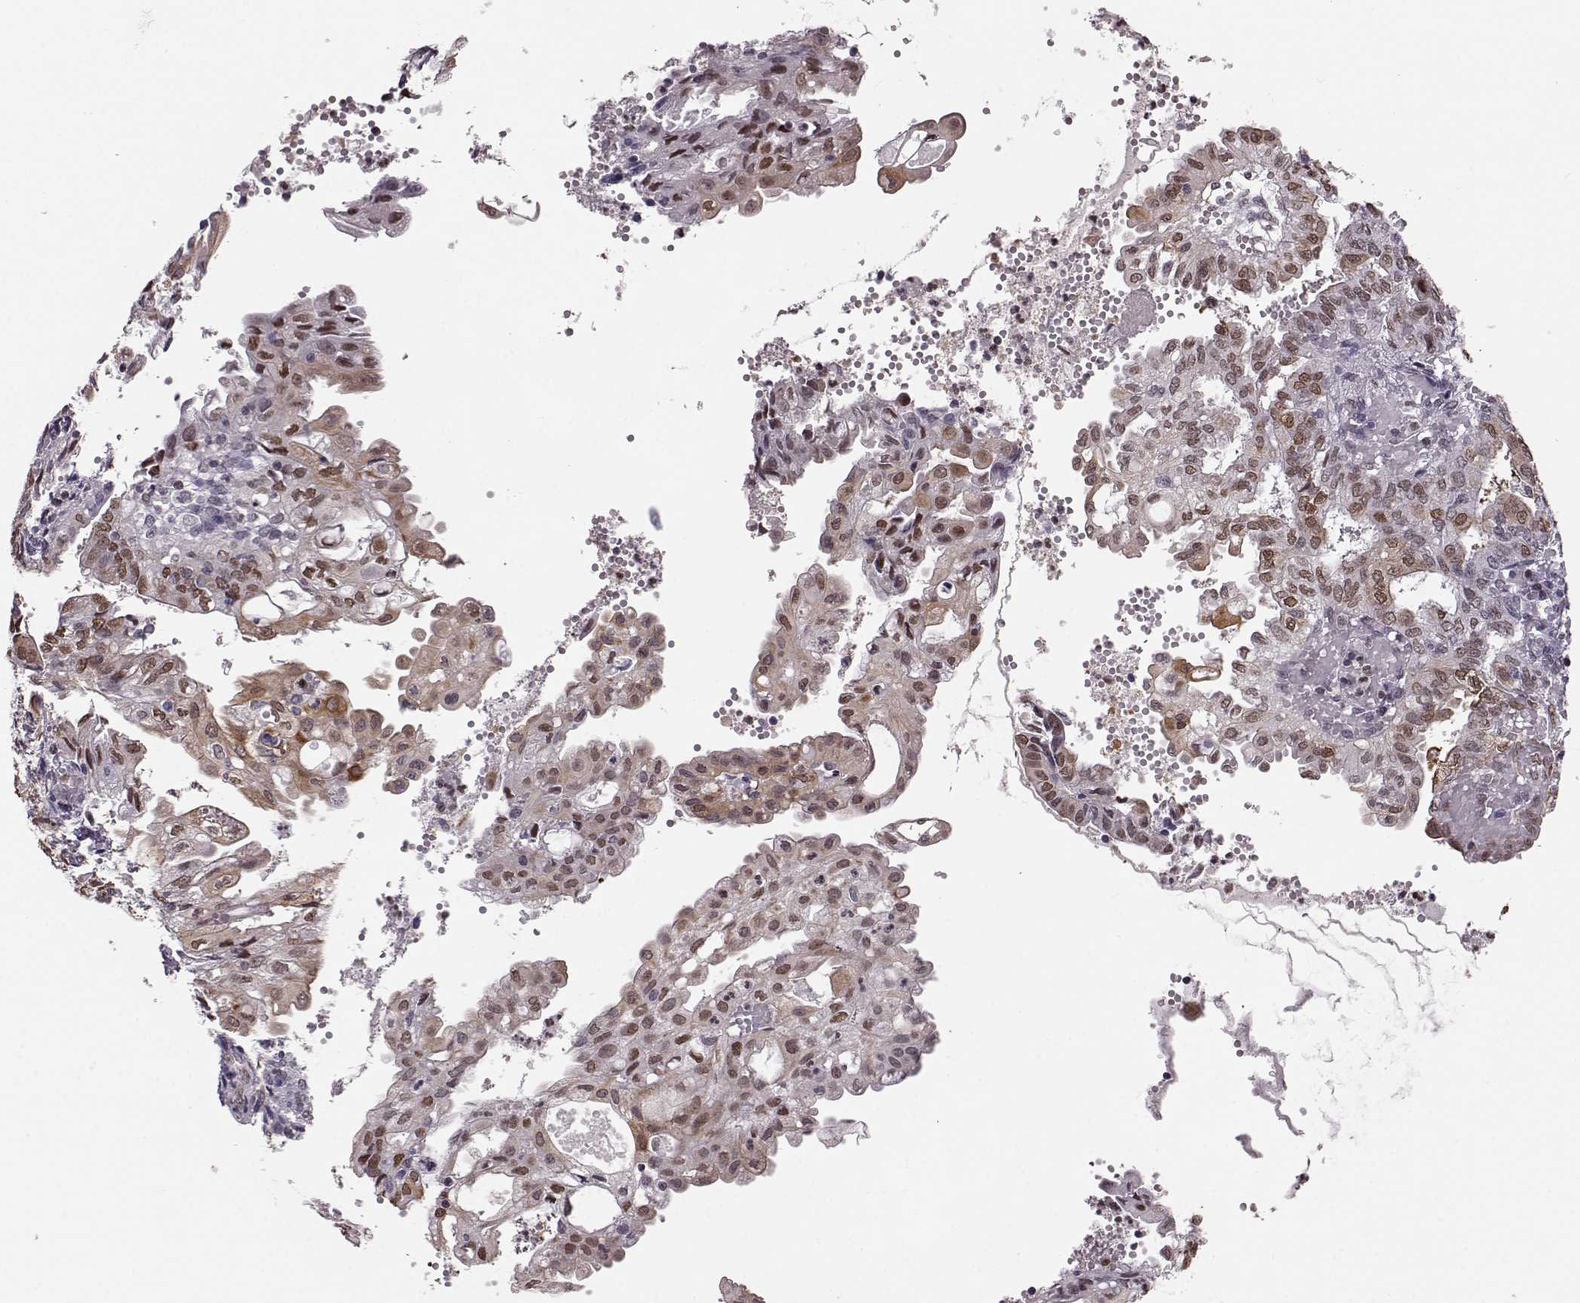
{"staining": {"intensity": "moderate", "quantity": ">75%", "location": "nuclear"}, "tissue": "endometrial cancer", "cell_type": "Tumor cells", "image_type": "cancer", "snomed": [{"axis": "morphology", "description": "Adenocarcinoma, NOS"}, {"axis": "topography", "description": "Endometrium"}], "caption": "IHC staining of endometrial cancer, which displays medium levels of moderate nuclear positivity in approximately >75% of tumor cells indicating moderate nuclear protein staining. The staining was performed using DAB (brown) for protein detection and nuclei were counterstained in hematoxylin (blue).", "gene": "KLF6", "patient": {"sex": "female", "age": 68}}